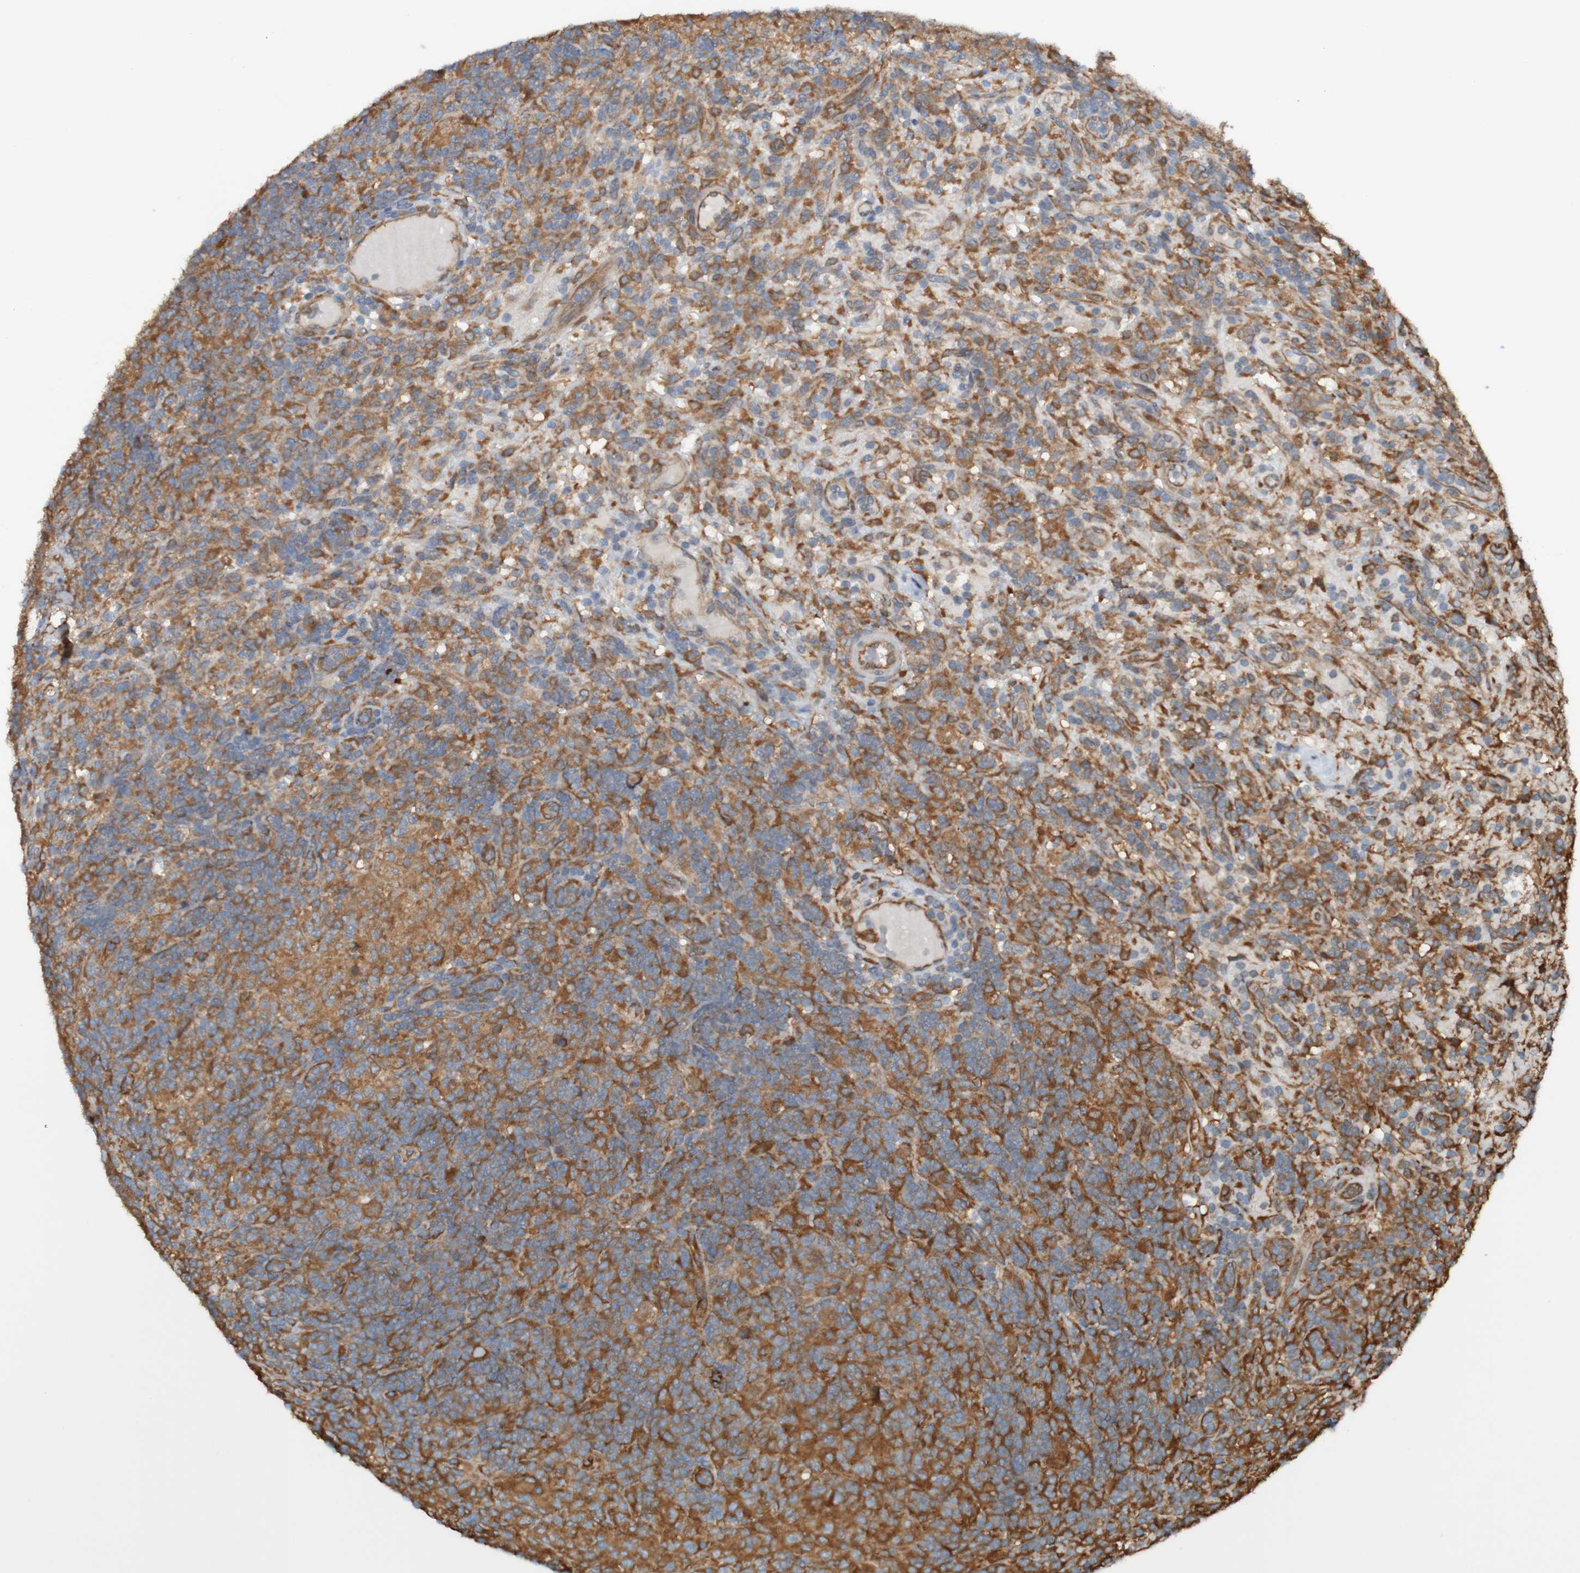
{"staining": {"intensity": "moderate", "quantity": ">75%", "location": "cytoplasmic/membranous"}, "tissue": "lymphoma", "cell_type": "Tumor cells", "image_type": "cancer", "snomed": [{"axis": "morphology", "description": "Hodgkin's disease, NOS"}, {"axis": "topography", "description": "Lymph node"}], "caption": "A medium amount of moderate cytoplasmic/membranous expression is identified in about >75% of tumor cells in lymphoma tissue. (DAB = brown stain, brightfield microscopy at high magnification).", "gene": "DNAJC4", "patient": {"sex": "male", "age": 70}}